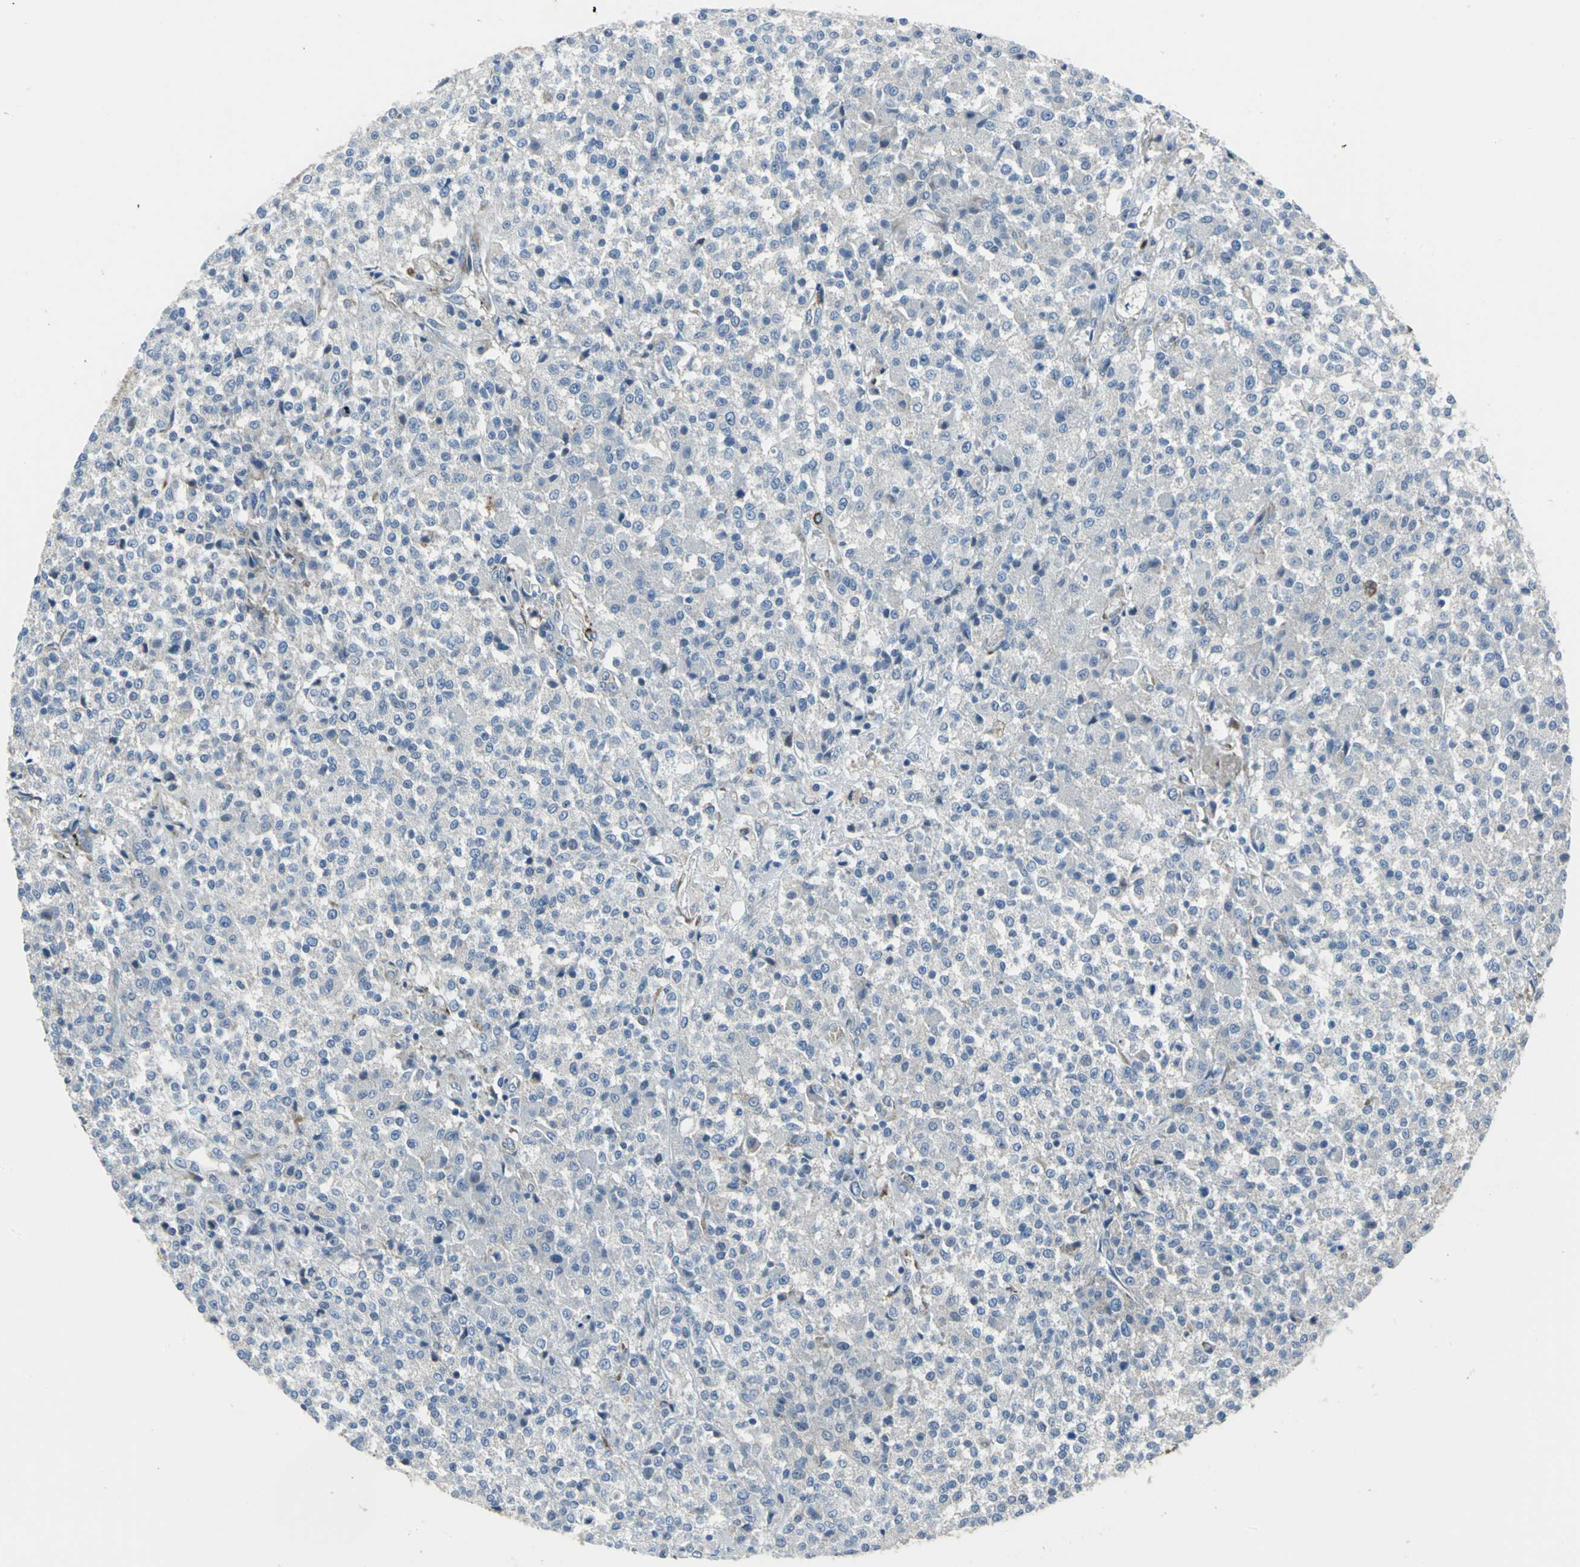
{"staining": {"intensity": "negative", "quantity": "none", "location": "none"}, "tissue": "testis cancer", "cell_type": "Tumor cells", "image_type": "cancer", "snomed": [{"axis": "morphology", "description": "Seminoma, NOS"}, {"axis": "topography", "description": "Testis"}], "caption": "Immunohistochemical staining of human testis seminoma exhibits no significant expression in tumor cells.", "gene": "EIF5A", "patient": {"sex": "male", "age": 59}}